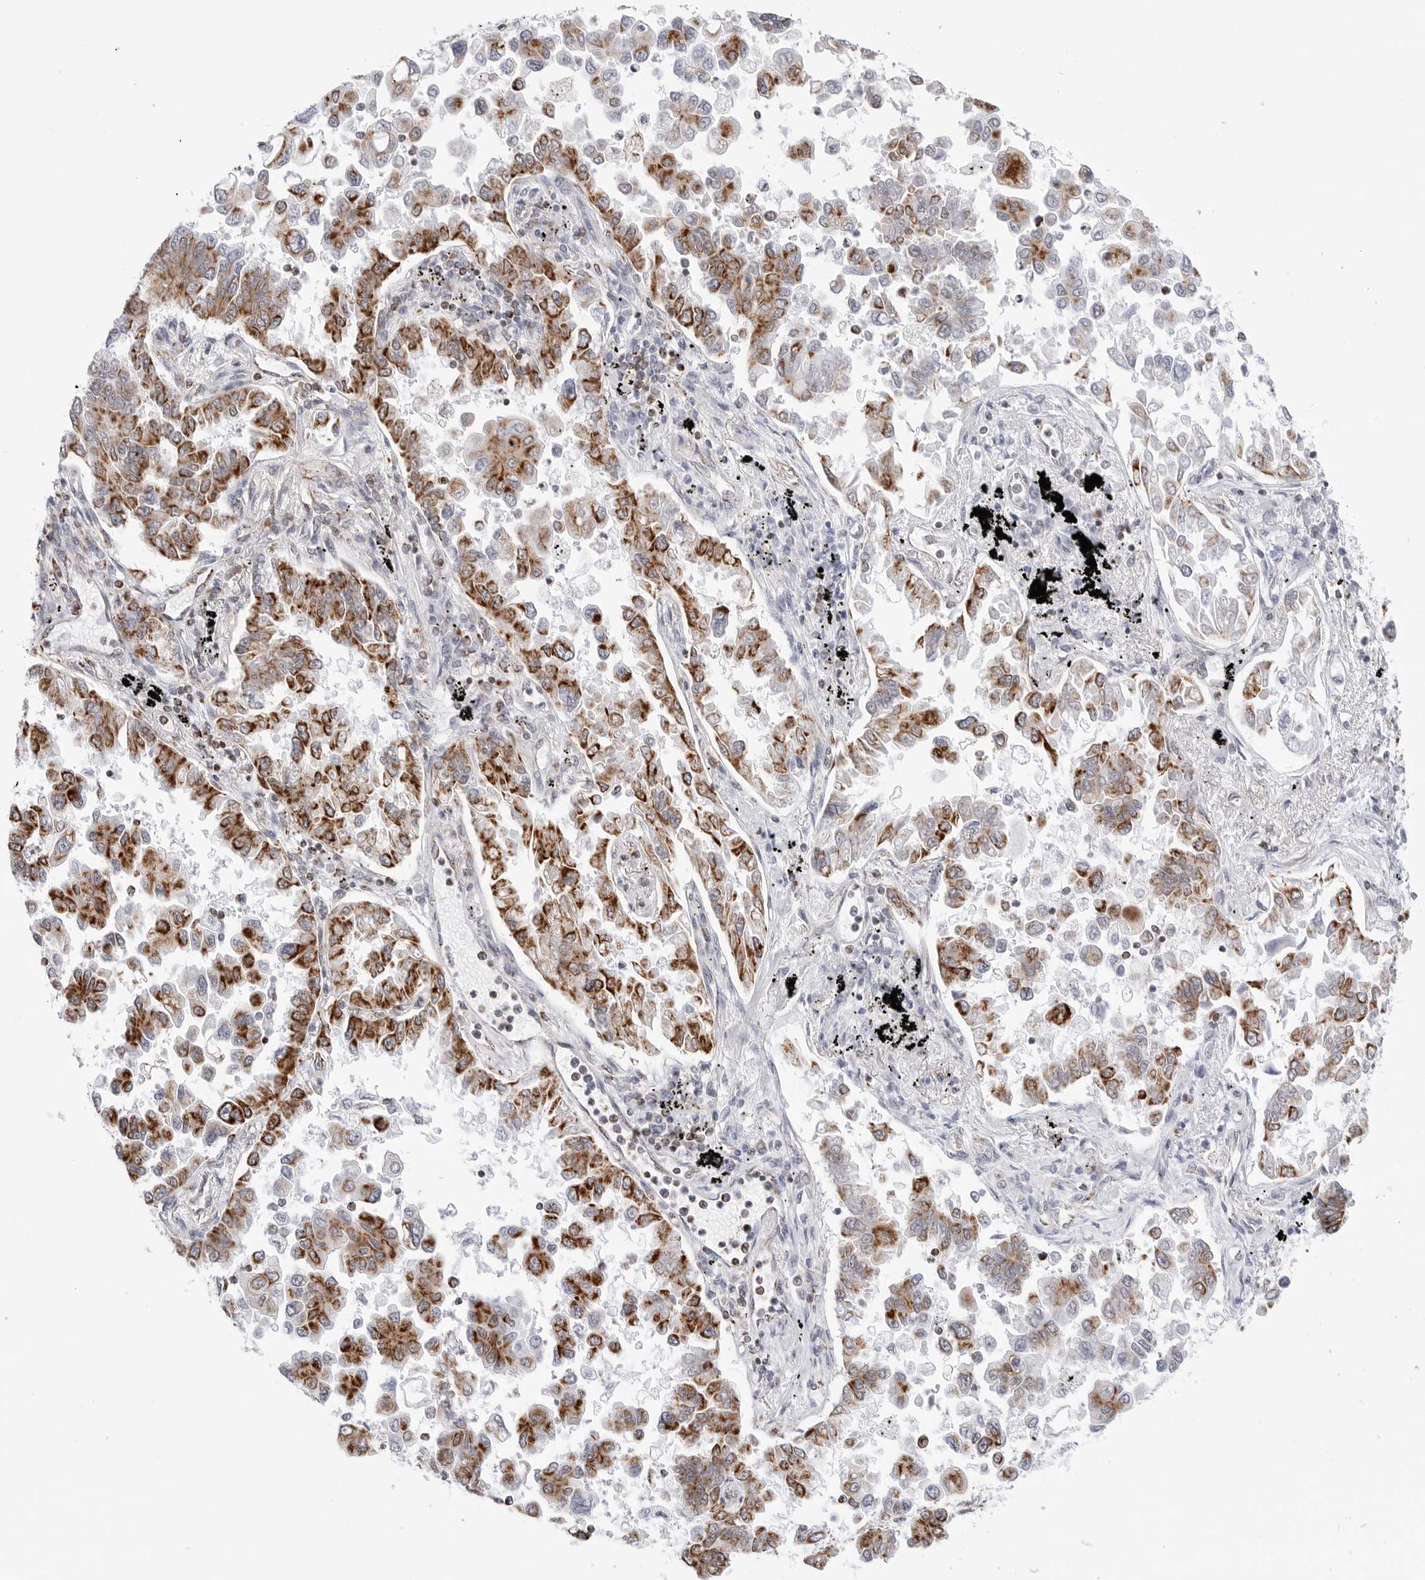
{"staining": {"intensity": "moderate", "quantity": ">75%", "location": "cytoplasmic/membranous"}, "tissue": "lung cancer", "cell_type": "Tumor cells", "image_type": "cancer", "snomed": [{"axis": "morphology", "description": "Adenocarcinoma, NOS"}, {"axis": "topography", "description": "Lung"}], "caption": "High-power microscopy captured an IHC micrograph of lung cancer (adenocarcinoma), revealing moderate cytoplasmic/membranous expression in about >75% of tumor cells.", "gene": "ATP5IF1", "patient": {"sex": "female", "age": 67}}